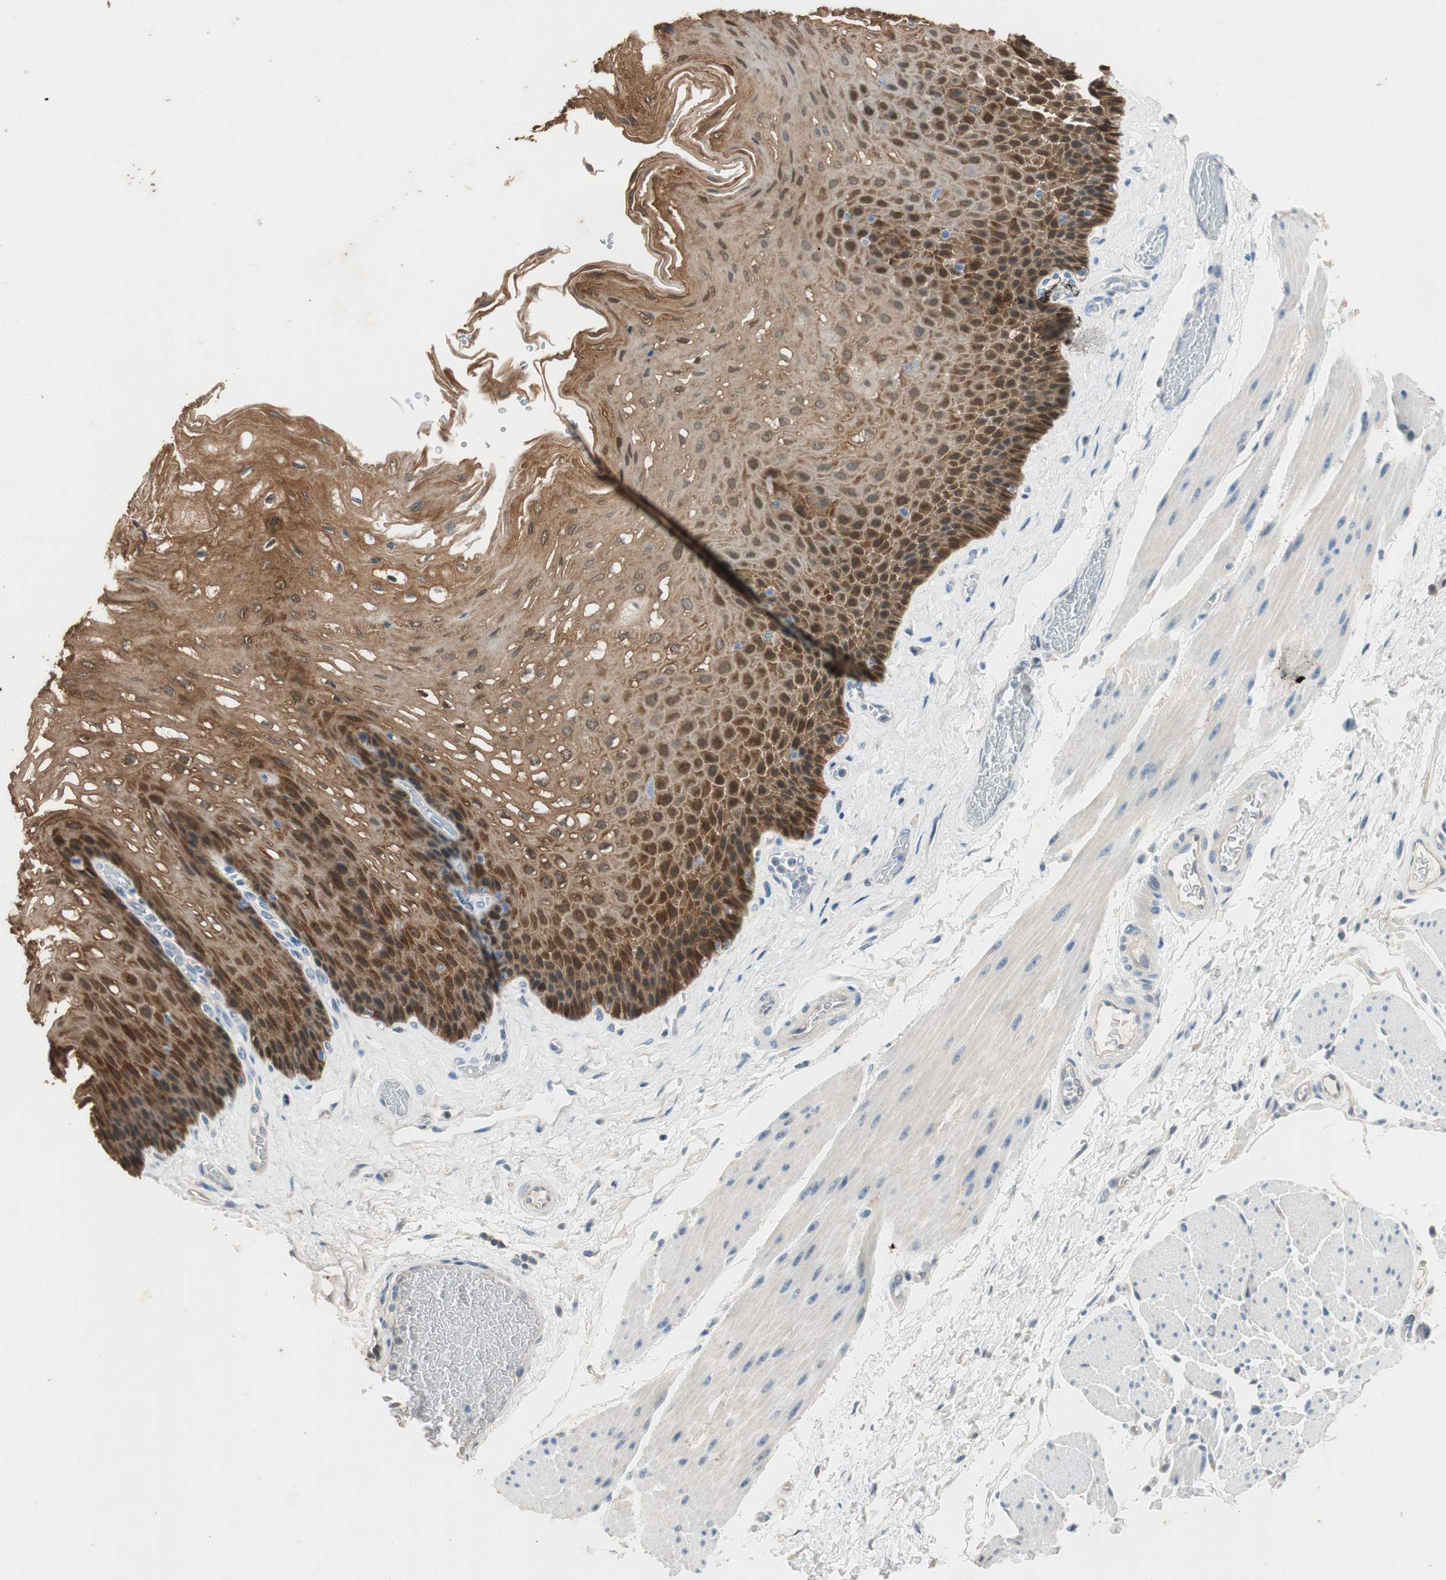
{"staining": {"intensity": "strong", "quantity": ">75%", "location": "cytoplasmic/membranous"}, "tissue": "esophagus", "cell_type": "Squamous epithelial cells", "image_type": "normal", "snomed": [{"axis": "morphology", "description": "Normal tissue, NOS"}, {"axis": "topography", "description": "Esophagus"}], "caption": "Squamous epithelial cells exhibit high levels of strong cytoplasmic/membranous positivity in about >75% of cells in unremarkable human esophagus. The staining is performed using DAB brown chromogen to label protein expression. The nuclei are counter-stained blue using hematoxylin.", "gene": "SERPINB5", "patient": {"sex": "female", "age": 72}}